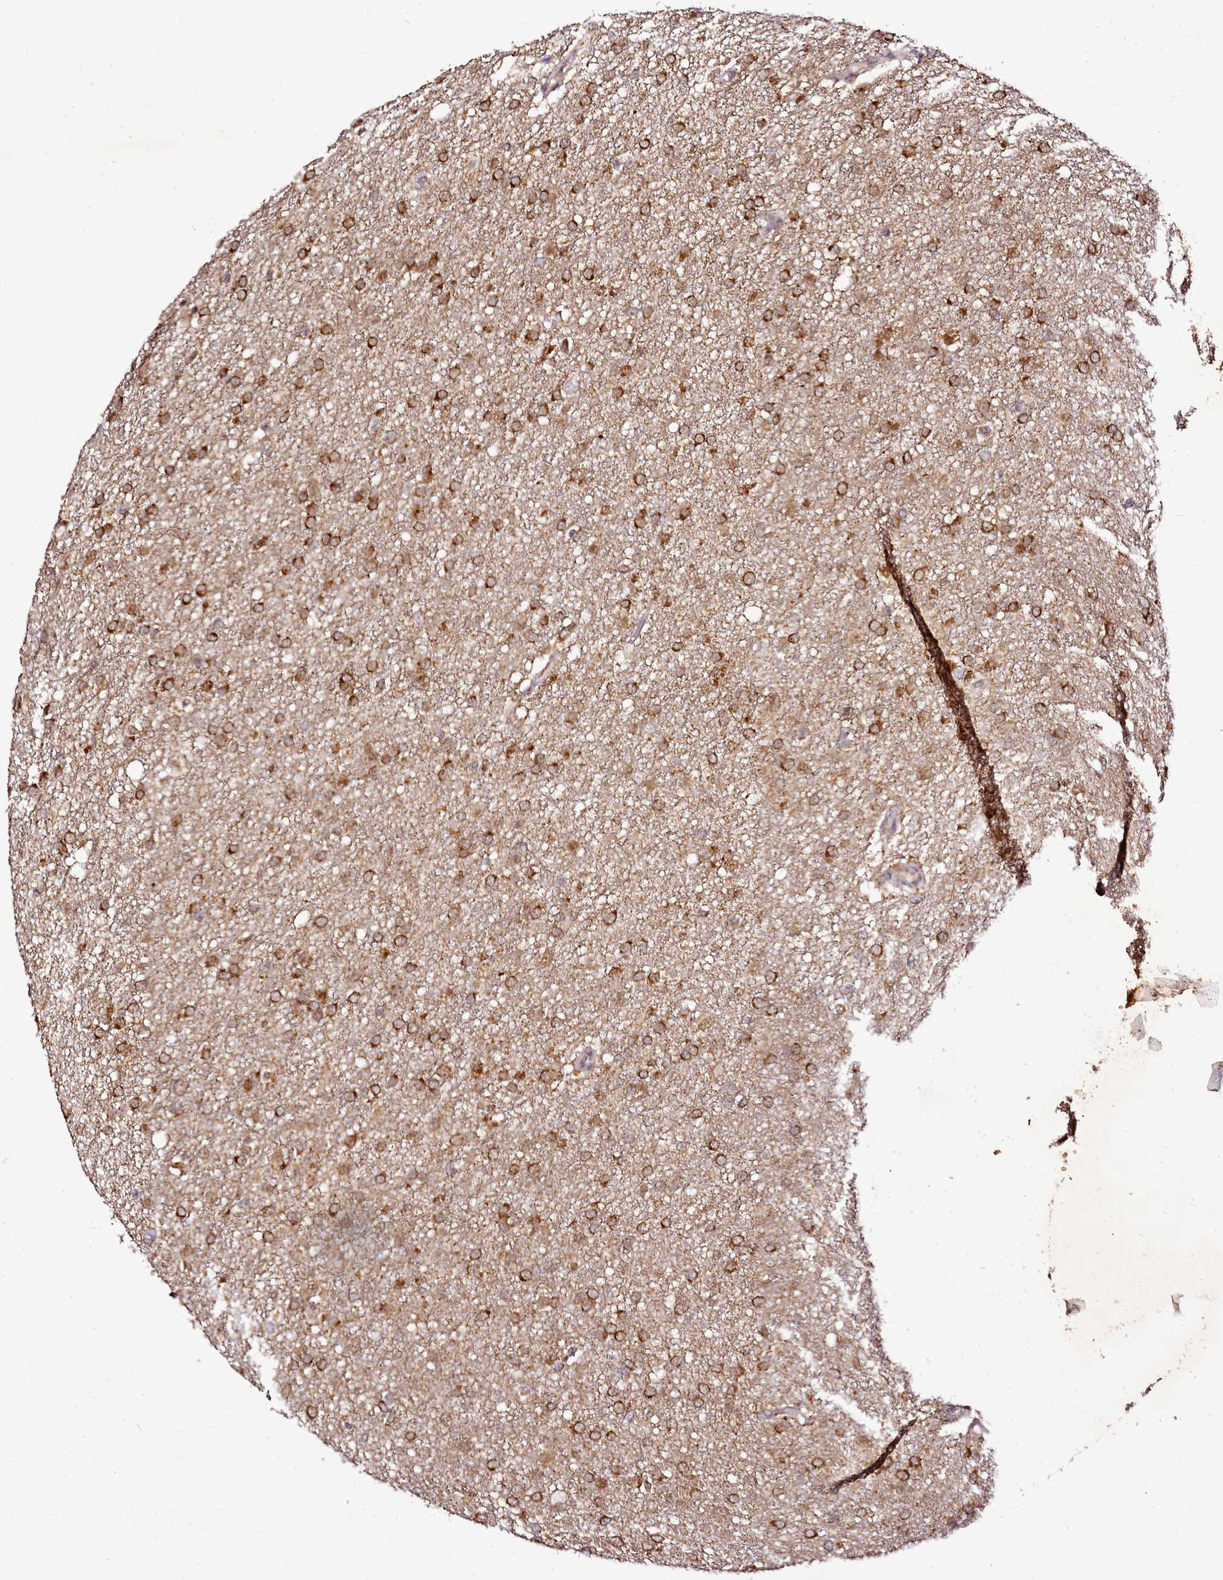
{"staining": {"intensity": "moderate", "quantity": ">75%", "location": "cytoplasmic/membranous"}, "tissue": "glioma", "cell_type": "Tumor cells", "image_type": "cancer", "snomed": [{"axis": "morphology", "description": "Glioma, malignant, High grade"}, {"axis": "topography", "description": "Cerebral cortex"}], "caption": "Brown immunohistochemical staining in high-grade glioma (malignant) exhibits moderate cytoplasmic/membranous positivity in approximately >75% of tumor cells. Nuclei are stained in blue.", "gene": "EDIL3", "patient": {"sex": "female", "age": 36}}